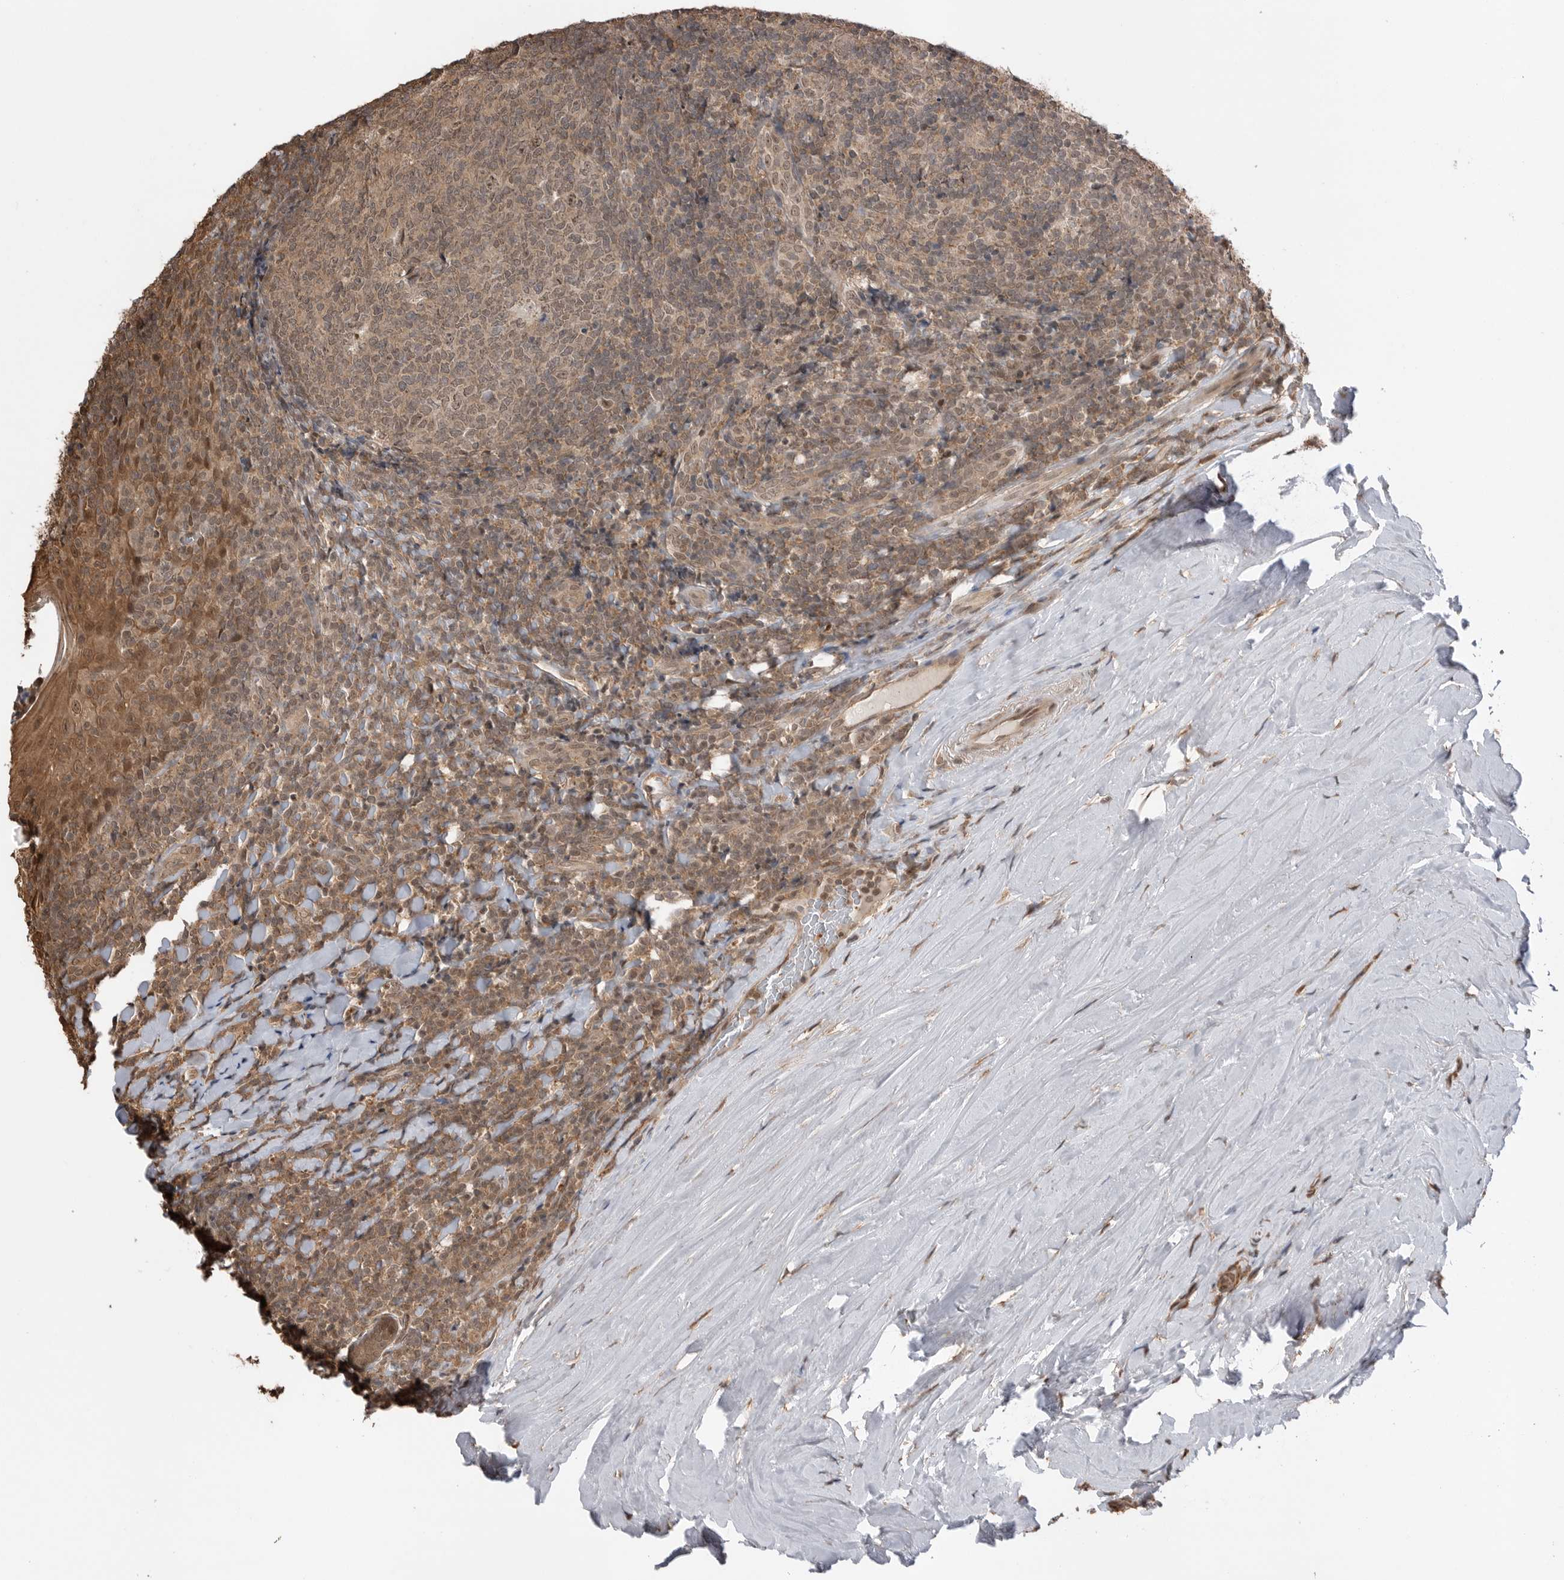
{"staining": {"intensity": "weak", "quantity": ">75%", "location": "cytoplasmic/membranous,nuclear"}, "tissue": "tonsil", "cell_type": "Germinal center cells", "image_type": "normal", "snomed": [{"axis": "morphology", "description": "Normal tissue, NOS"}, {"axis": "topography", "description": "Tonsil"}], "caption": "Brown immunohistochemical staining in benign tonsil demonstrates weak cytoplasmic/membranous,nuclear positivity in approximately >75% of germinal center cells.", "gene": "PEAK1", "patient": {"sex": "male", "age": 37}}